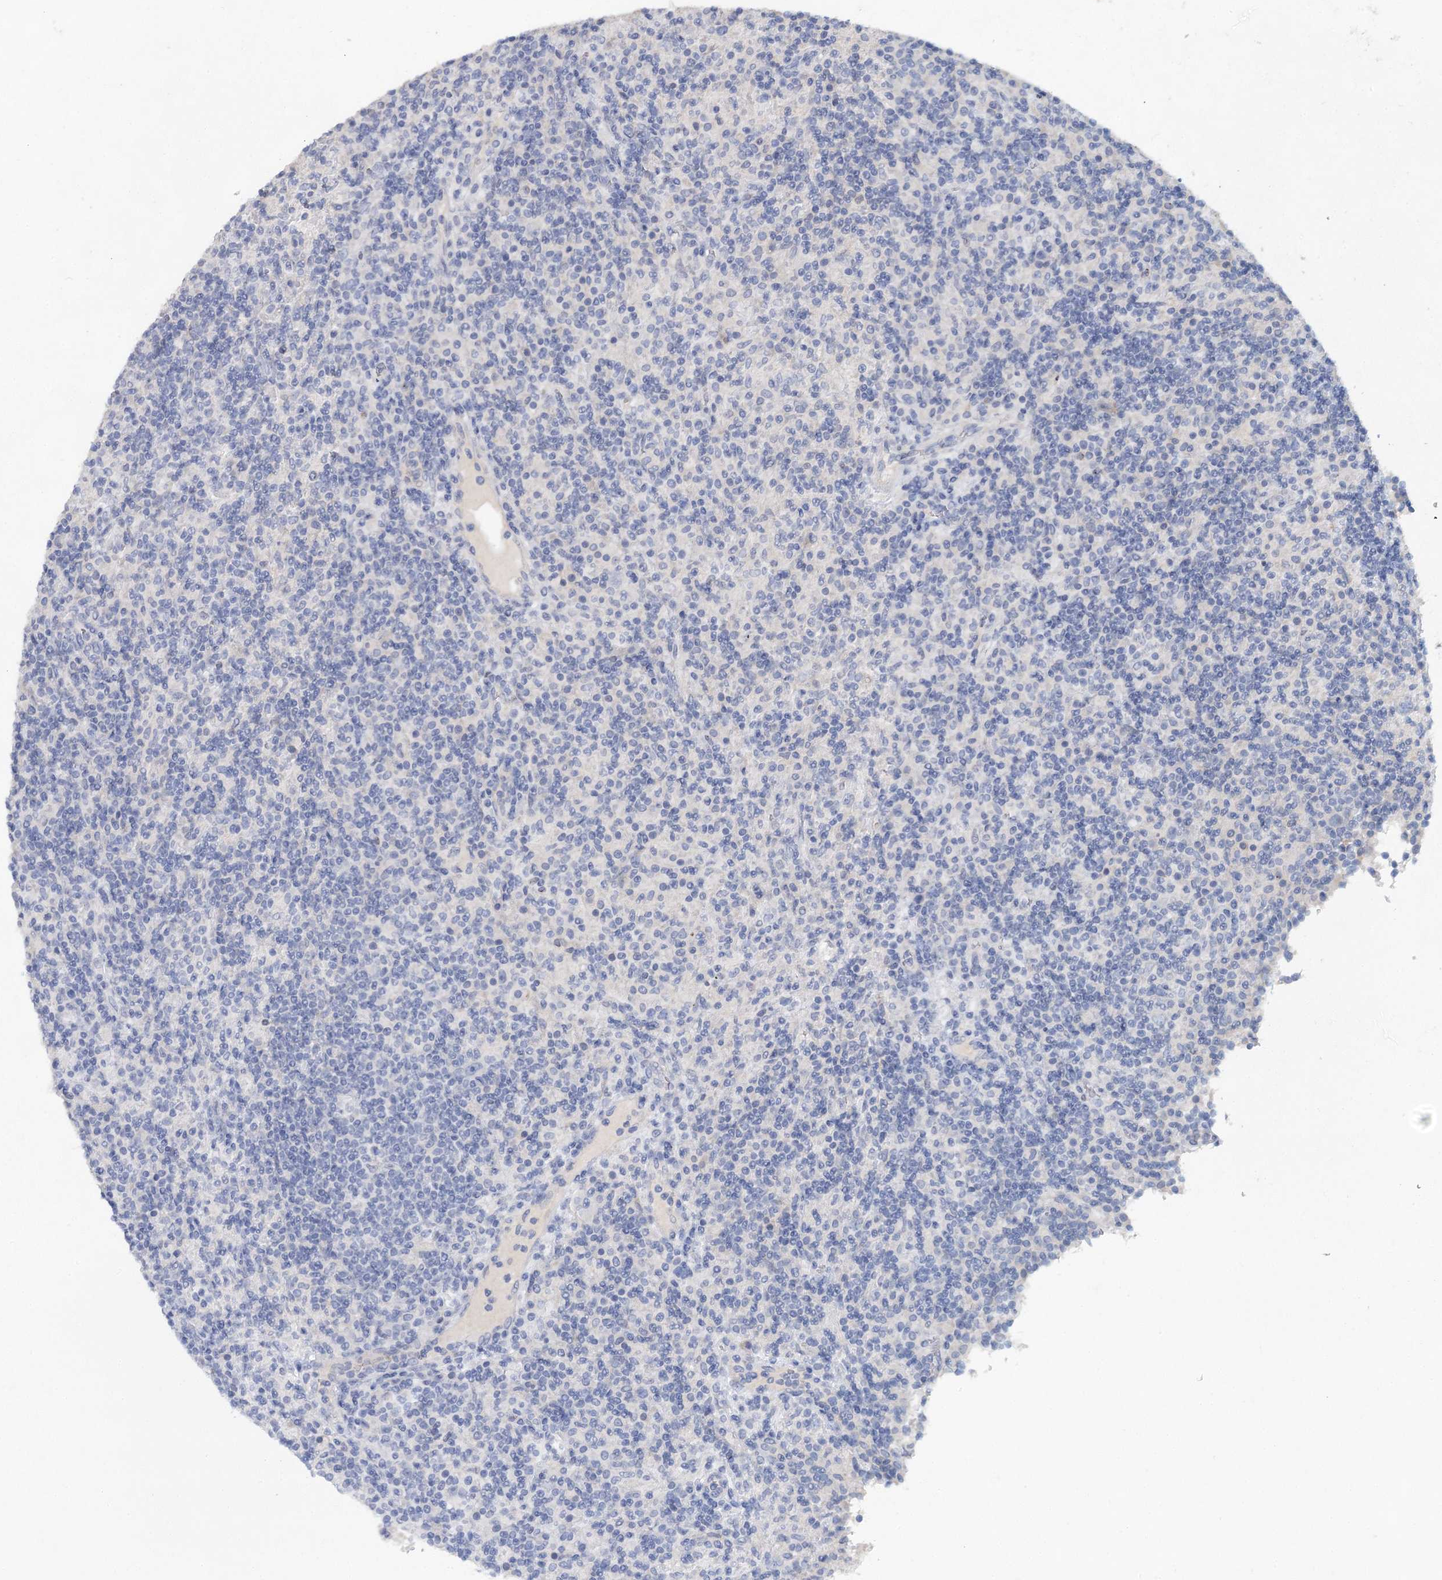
{"staining": {"intensity": "negative", "quantity": "none", "location": "none"}, "tissue": "lymphoma", "cell_type": "Tumor cells", "image_type": "cancer", "snomed": [{"axis": "morphology", "description": "Hodgkin's disease, NOS"}, {"axis": "topography", "description": "Lymph node"}], "caption": "The micrograph demonstrates no significant positivity in tumor cells of Hodgkin's disease. (Brightfield microscopy of DAB immunohistochemistry (IHC) at high magnification).", "gene": "MYL6B", "patient": {"sex": "male", "age": 70}}